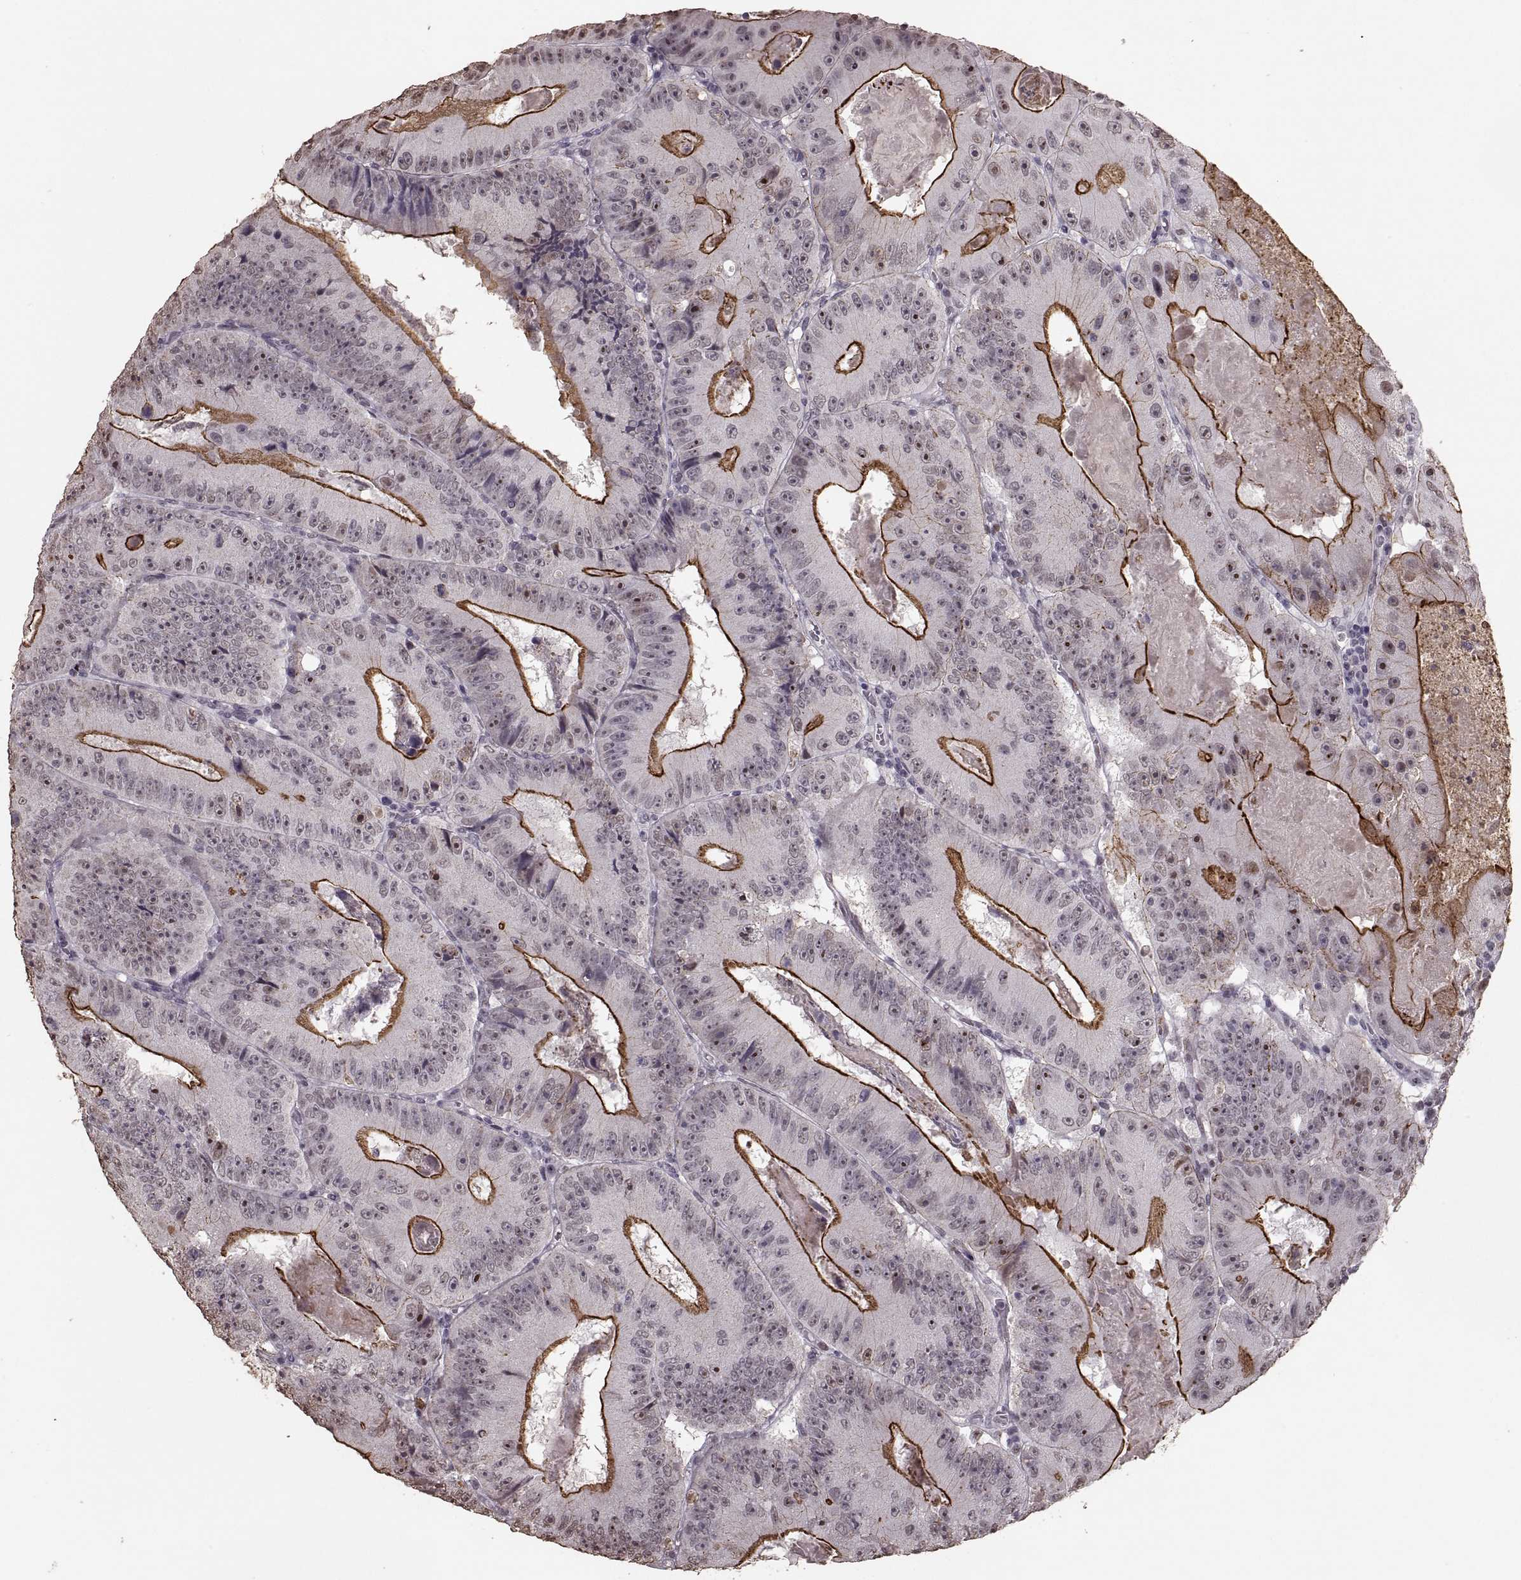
{"staining": {"intensity": "strong", "quantity": ">75%", "location": "cytoplasmic/membranous"}, "tissue": "colorectal cancer", "cell_type": "Tumor cells", "image_type": "cancer", "snomed": [{"axis": "morphology", "description": "Adenocarcinoma, NOS"}, {"axis": "topography", "description": "Colon"}], "caption": "Brown immunohistochemical staining in adenocarcinoma (colorectal) demonstrates strong cytoplasmic/membranous staining in about >75% of tumor cells. (DAB (3,3'-diaminobenzidine) IHC, brown staining for protein, blue staining for nuclei).", "gene": "PALS1", "patient": {"sex": "female", "age": 86}}